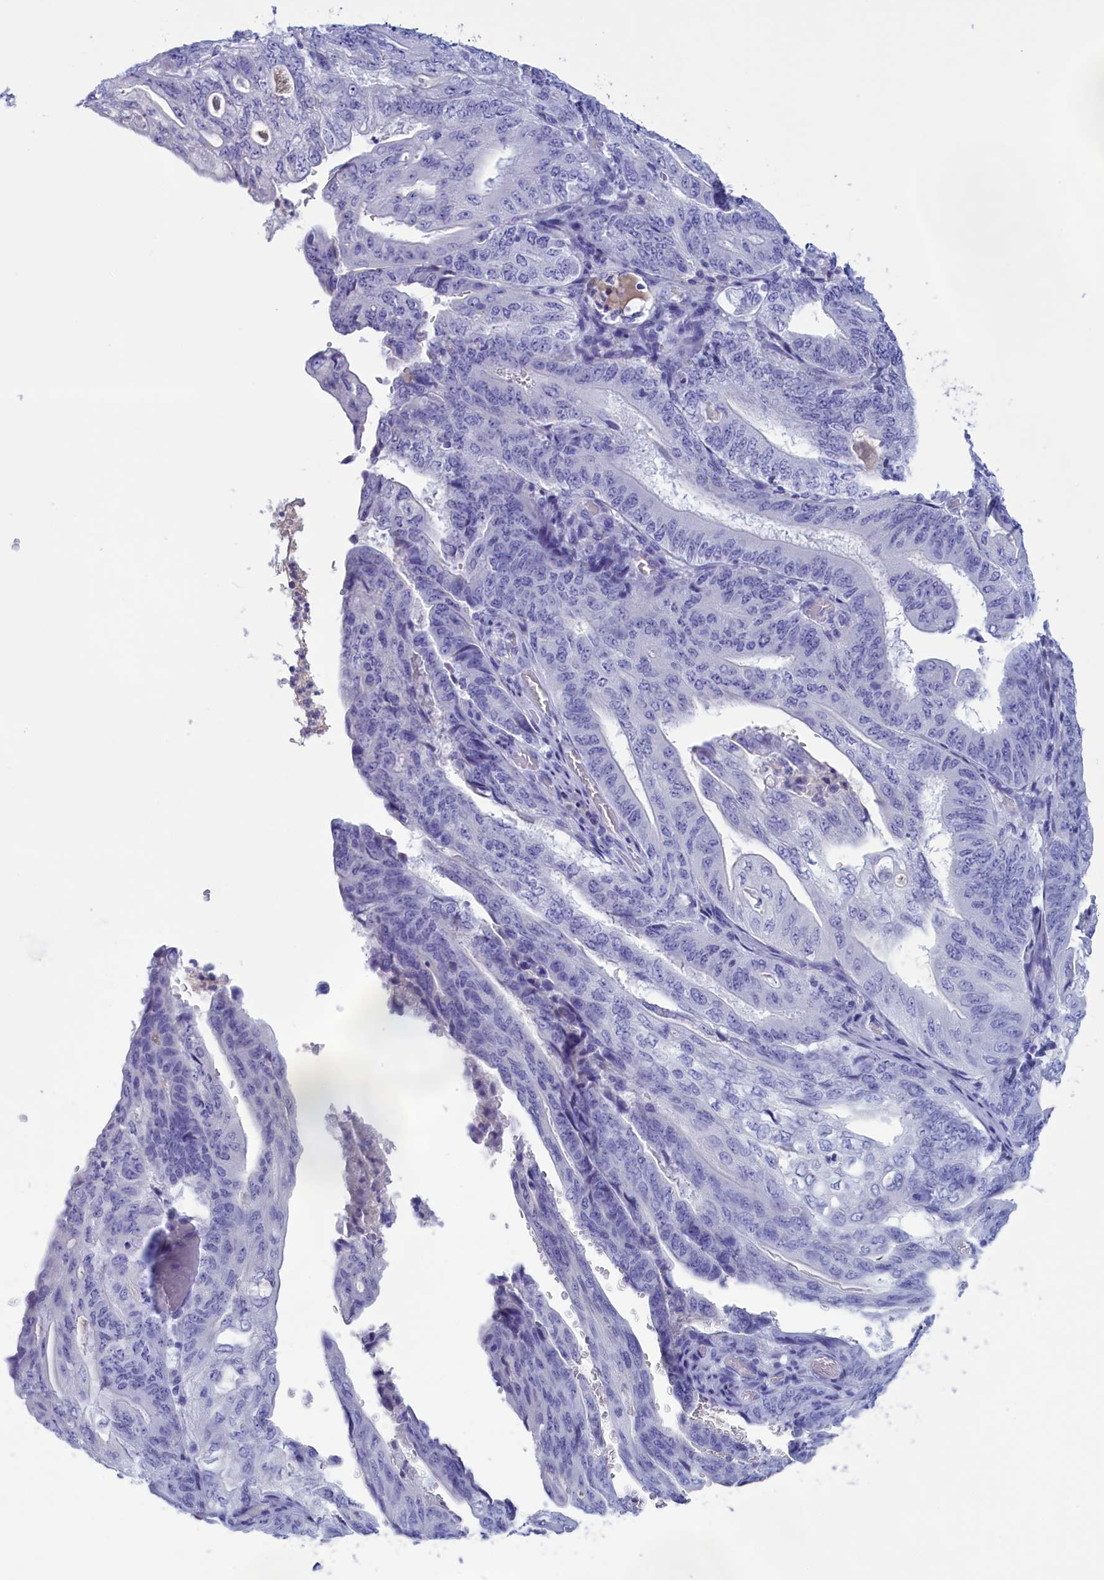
{"staining": {"intensity": "negative", "quantity": "none", "location": "none"}, "tissue": "stomach cancer", "cell_type": "Tumor cells", "image_type": "cancer", "snomed": [{"axis": "morphology", "description": "Adenocarcinoma, NOS"}, {"axis": "topography", "description": "Stomach"}], "caption": "A high-resolution image shows immunohistochemistry (IHC) staining of stomach cancer (adenocarcinoma), which exhibits no significant positivity in tumor cells.", "gene": "PROK2", "patient": {"sex": "female", "age": 73}}